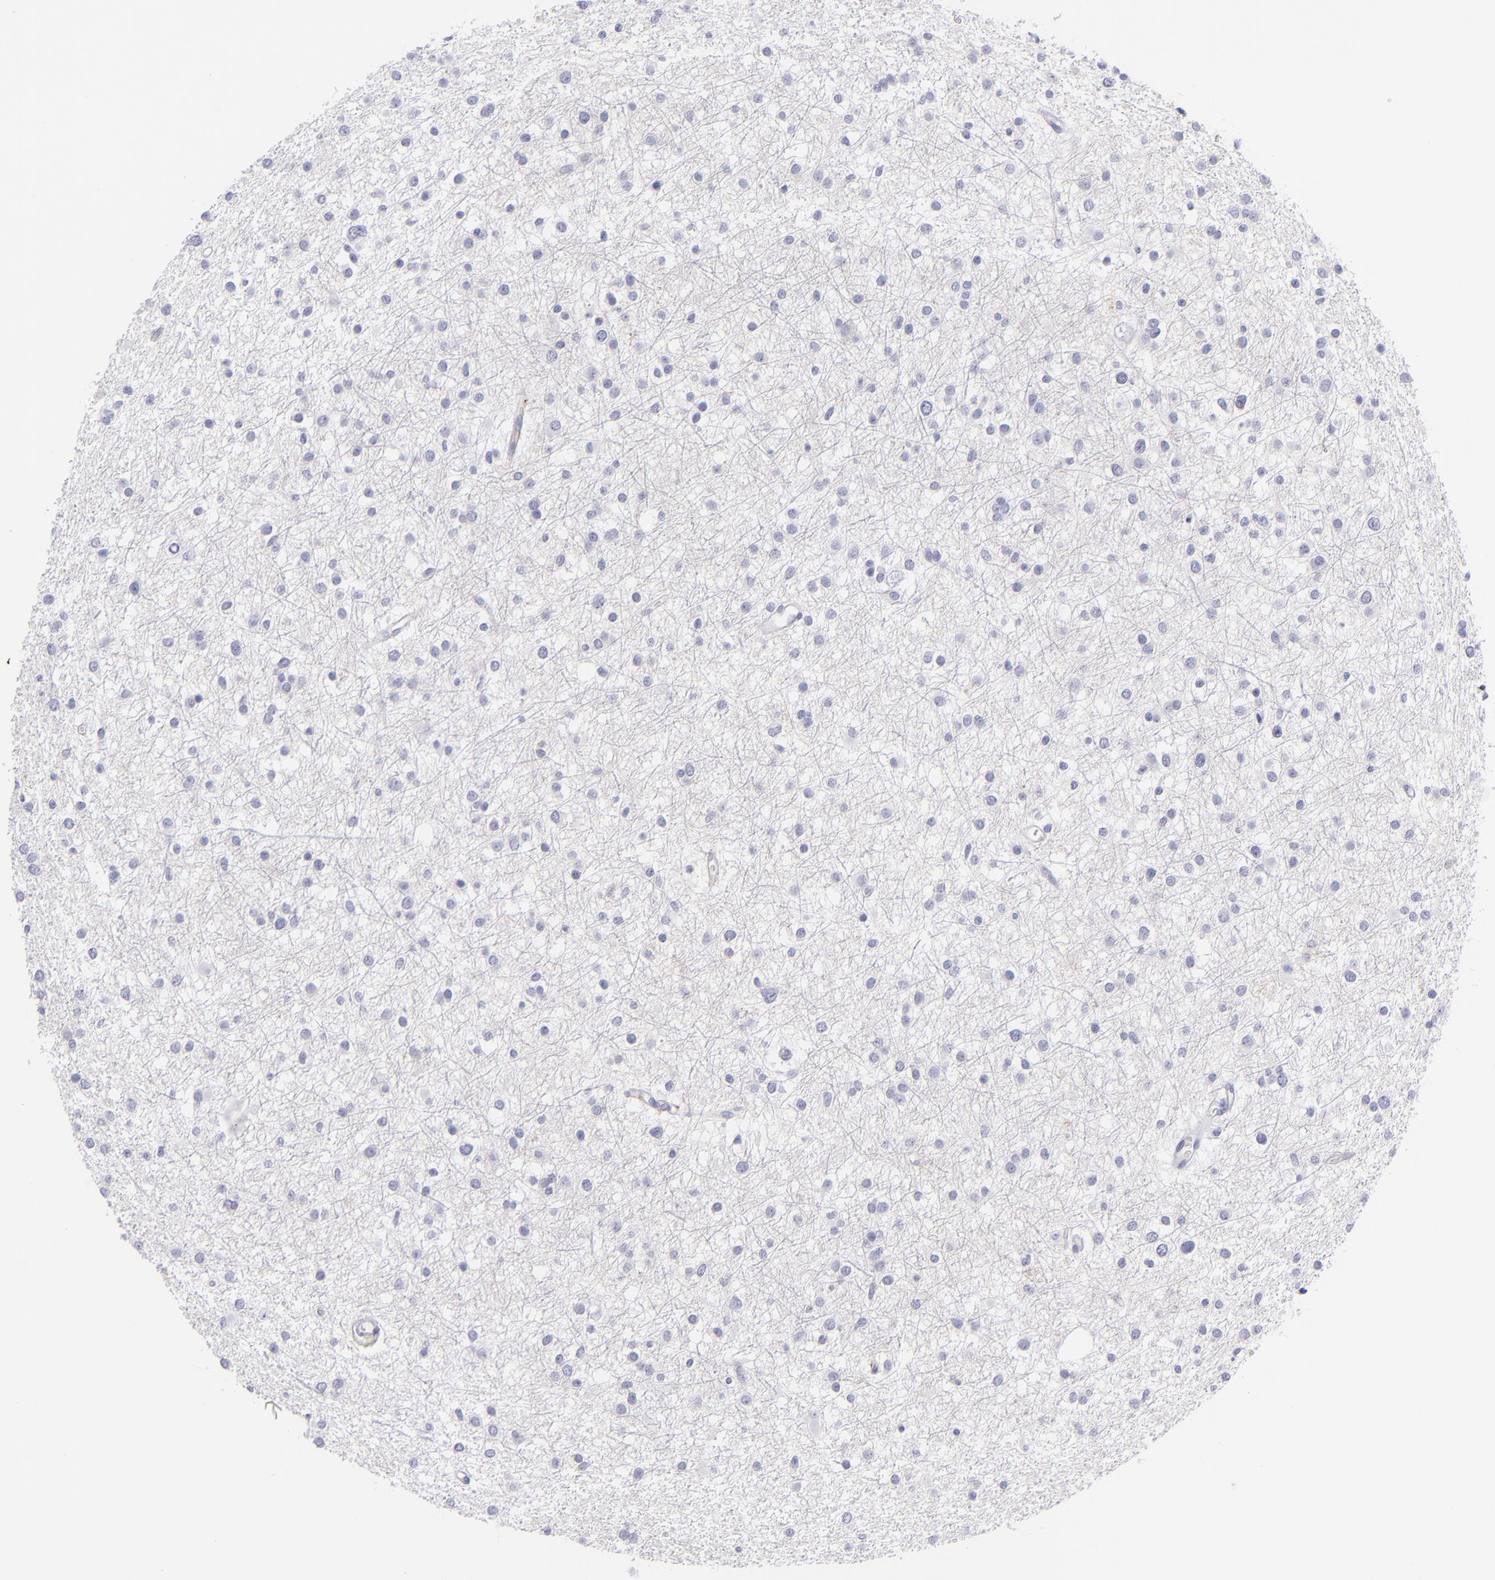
{"staining": {"intensity": "negative", "quantity": "none", "location": "none"}, "tissue": "glioma", "cell_type": "Tumor cells", "image_type": "cancer", "snomed": [{"axis": "morphology", "description": "Glioma, malignant, Low grade"}, {"axis": "topography", "description": "Brain"}], "caption": "Tumor cells are negative for brown protein staining in glioma. The staining was performed using DAB (3,3'-diaminobenzidine) to visualize the protein expression in brown, while the nuclei were stained in blue with hematoxylin (Magnification: 20x).", "gene": "CD82", "patient": {"sex": "female", "age": 36}}